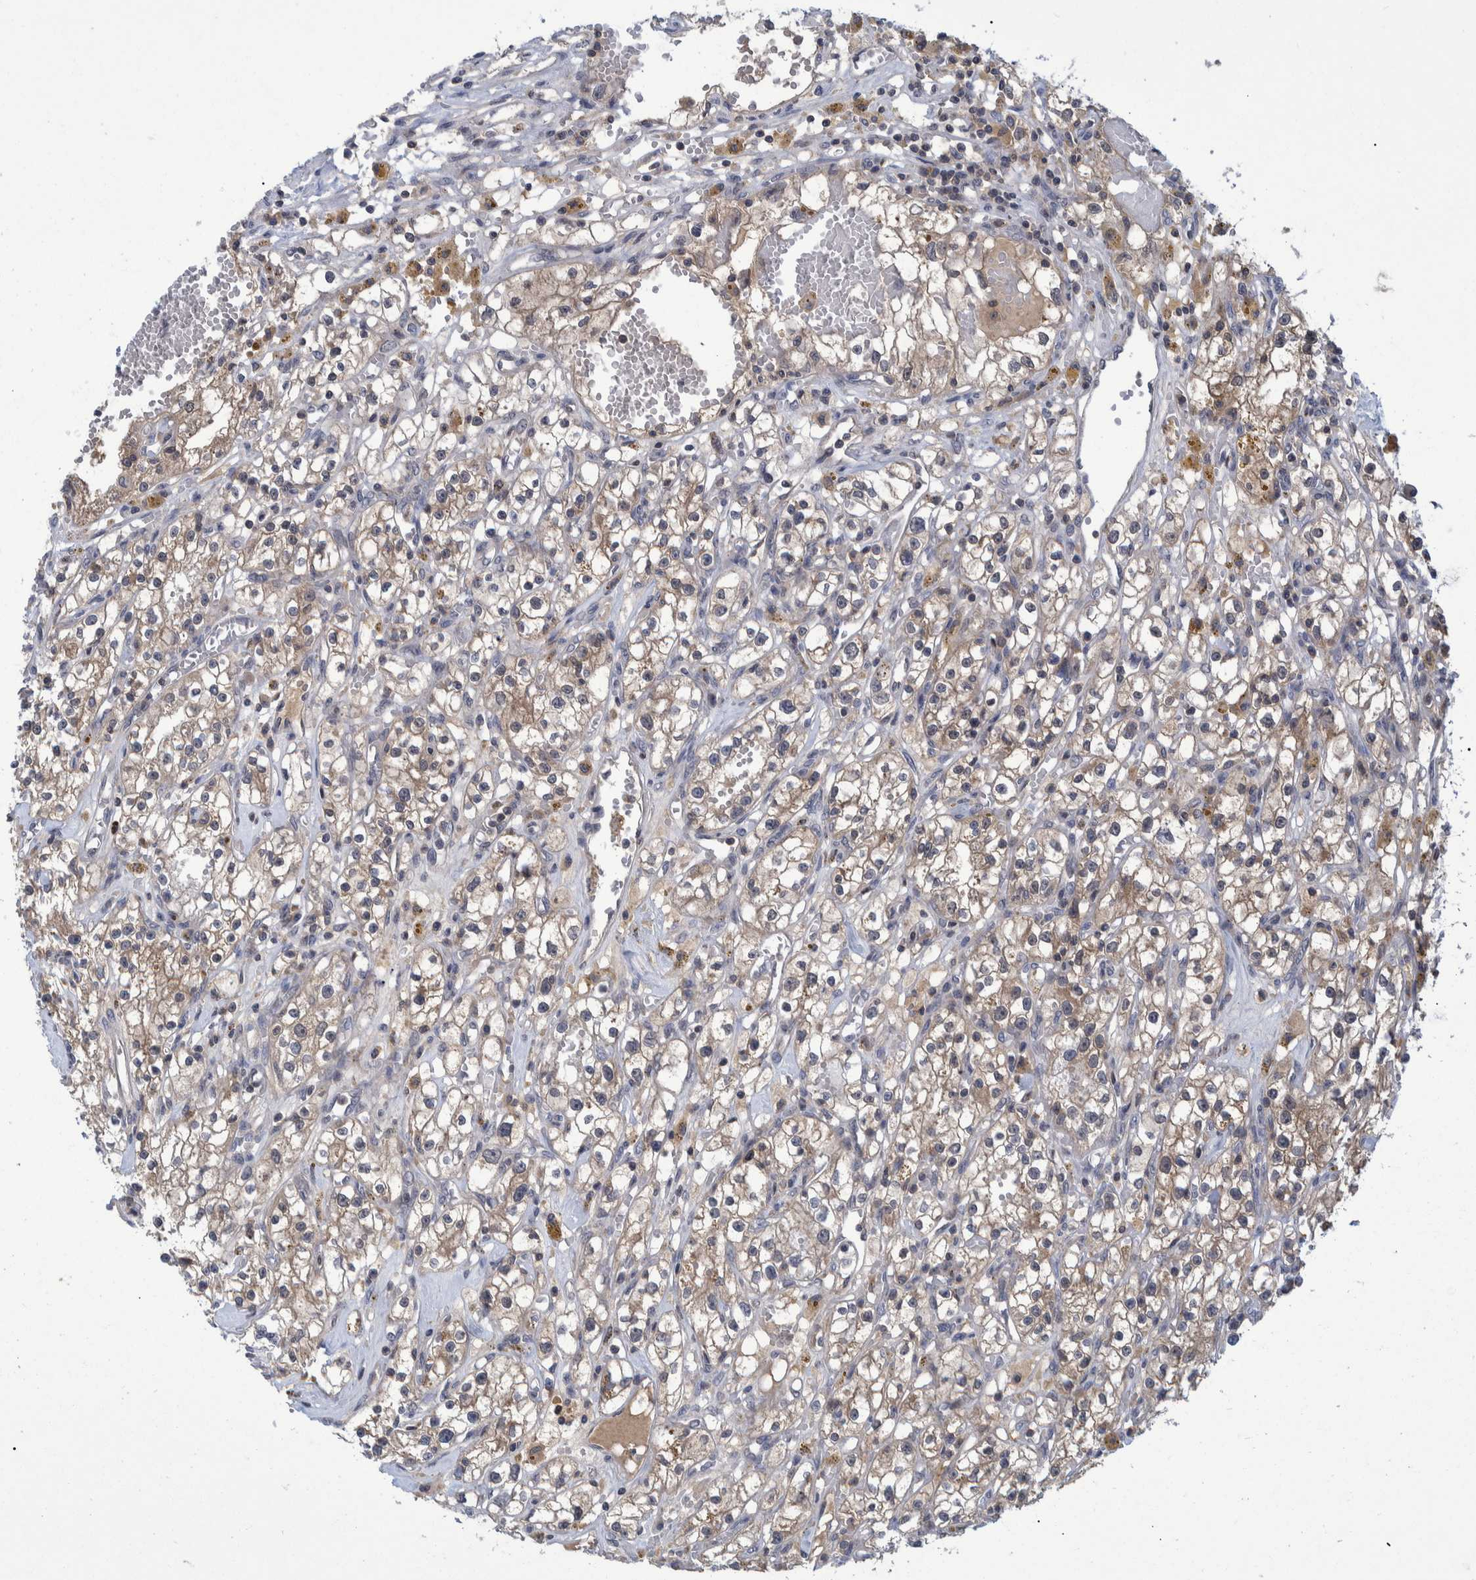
{"staining": {"intensity": "moderate", "quantity": ">75%", "location": "cytoplasmic/membranous"}, "tissue": "renal cancer", "cell_type": "Tumor cells", "image_type": "cancer", "snomed": [{"axis": "morphology", "description": "Adenocarcinoma, NOS"}, {"axis": "topography", "description": "Kidney"}], "caption": "Immunohistochemistry image of neoplastic tissue: human renal adenocarcinoma stained using IHC demonstrates medium levels of moderate protein expression localized specifically in the cytoplasmic/membranous of tumor cells, appearing as a cytoplasmic/membranous brown color.", "gene": "PCYT2", "patient": {"sex": "male", "age": 56}}